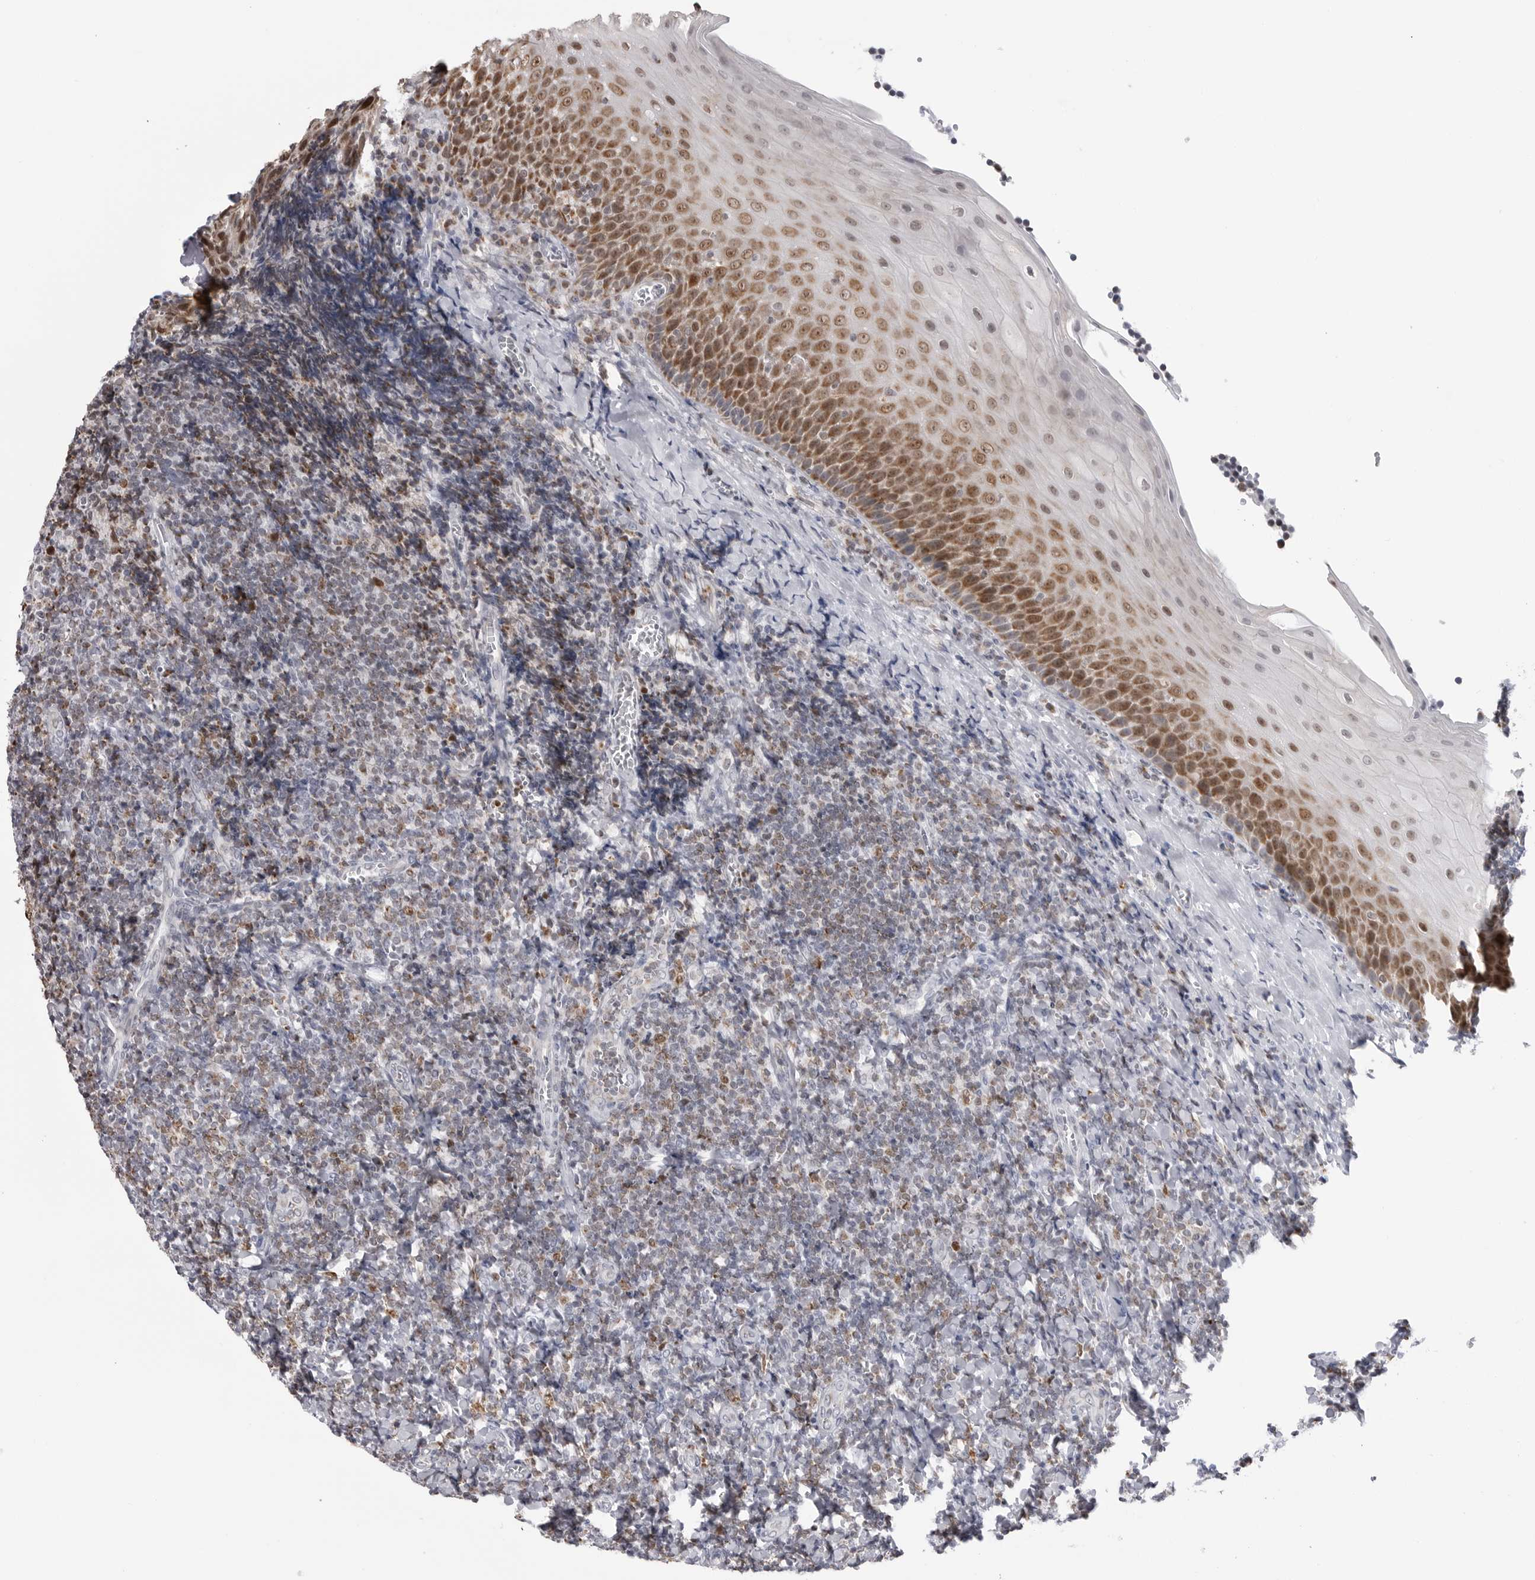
{"staining": {"intensity": "moderate", "quantity": ">75%", "location": "cytoplasmic/membranous"}, "tissue": "tonsil", "cell_type": "Germinal center cells", "image_type": "normal", "snomed": [{"axis": "morphology", "description": "Normal tissue, NOS"}, {"axis": "topography", "description": "Tonsil"}], "caption": "IHC image of normal tonsil: human tonsil stained using immunohistochemistry (IHC) reveals medium levels of moderate protein expression localized specifically in the cytoplasmic/membranous of germinal center cells, appearing as a cytoplasmic/membranous brown color.", "gene": "COX5A", "patient": {"sex": "male", "age": 27}}